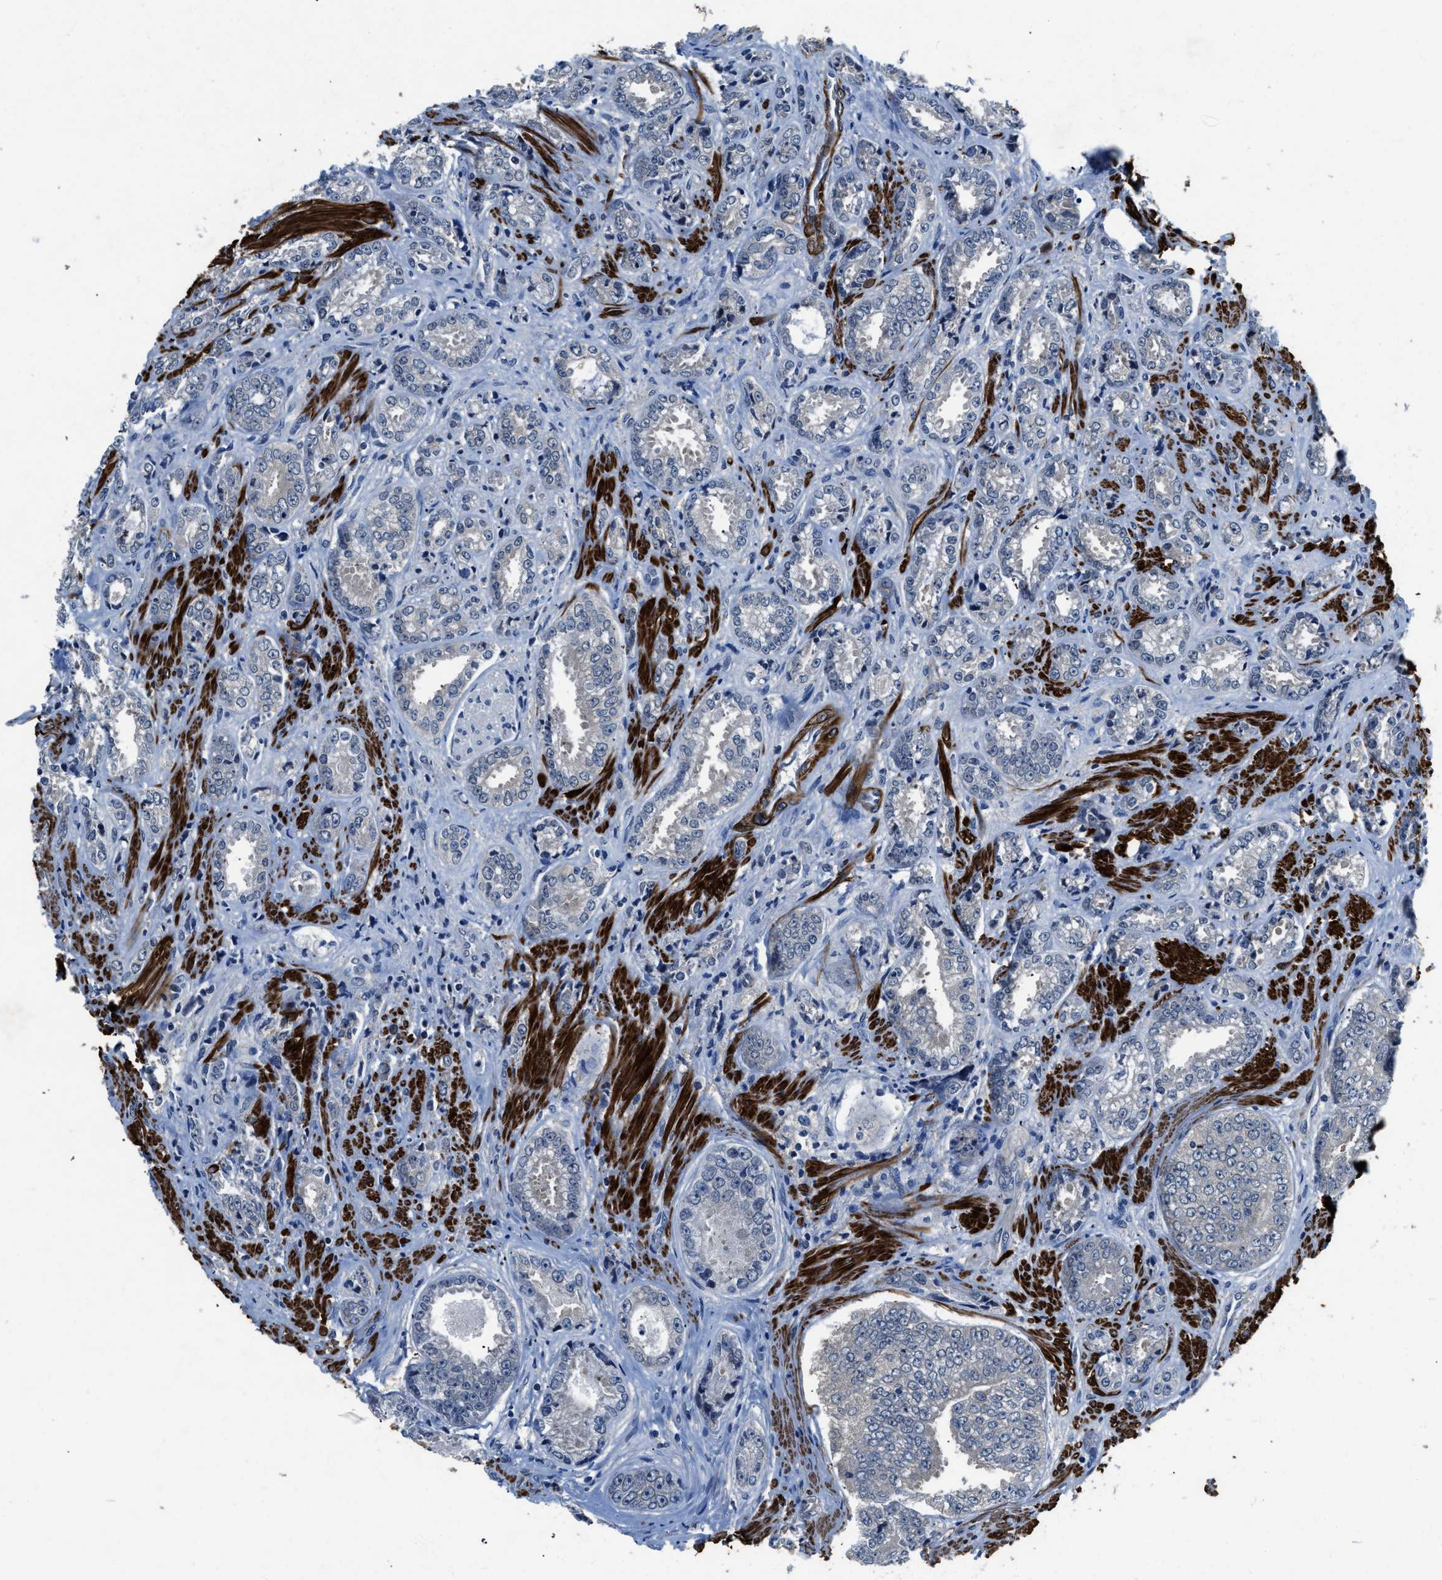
{"staining": {"intensity": "negative", "quantity": "none", "location": "none"}, "tissue": "prostate cancer", "cell_type": "Tumor cells", "image_type": "cancer", "snomed": [{"axis": "morphology", "description": "Adenocarcinoma, High grade"}, {"axis": "topography", "description": "Prostate"}], "caption": "A photomicrograph of high-grade adenocarcinoma (prostate) stained for a protein shows no brown staining in tumor cells.", "gene": "LANCL2", "patient": {"sex": "male", "age": 61}}